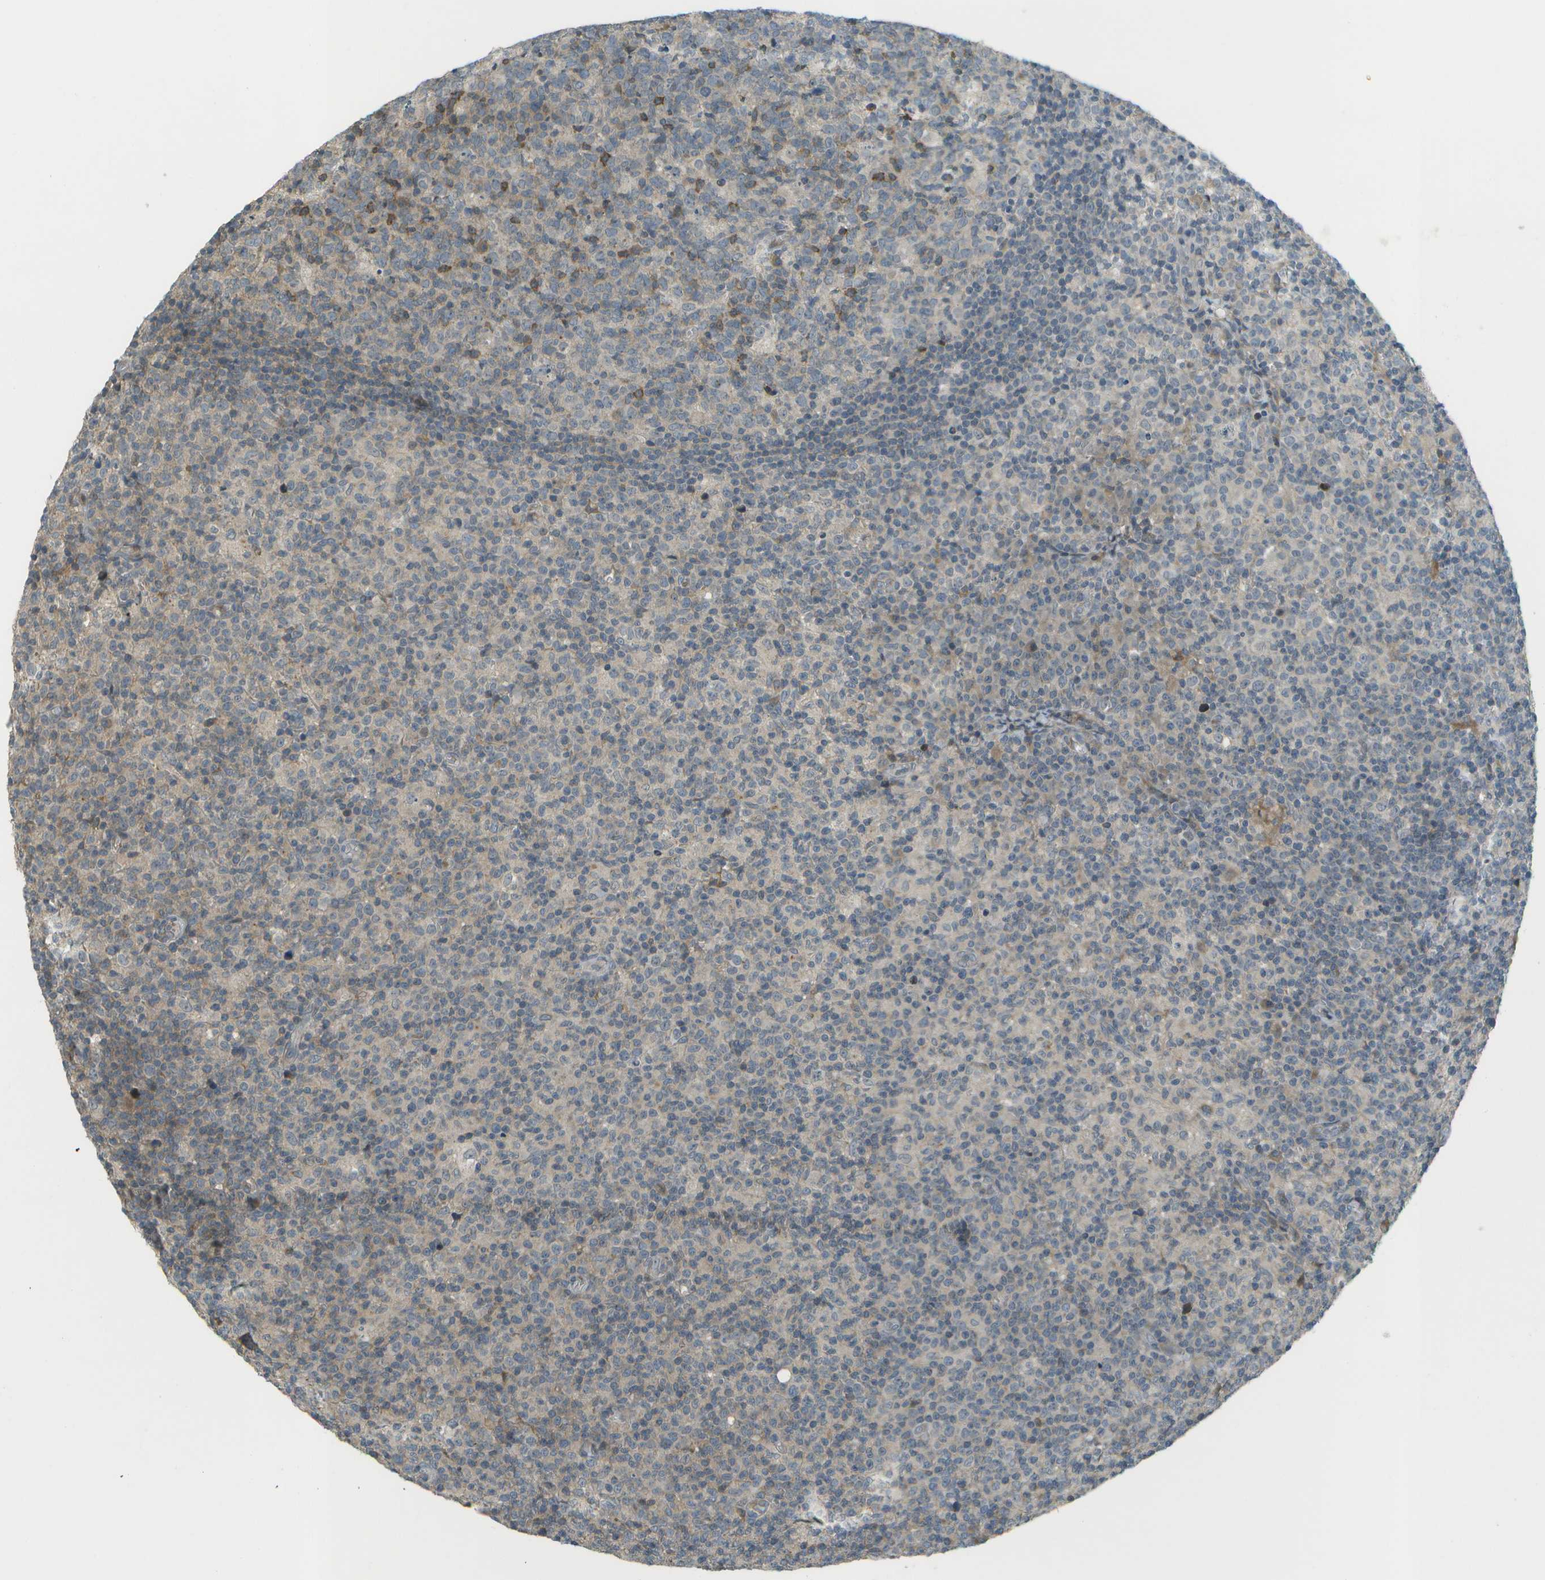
{"staining": {"intensity": "moderate", "quantity": "<25%", "location": "cytoplasmic/membranous"}, "tissue": "lymph node", "cell_type": "Germinal center cells", "image_type": "normal", "snomed": [{"axis": "morphology", "description": "Normal tissue, NOS"}, {"axis": "morphology", "description": "Inflammation, NOS"}, {"axis": "topography", "description": "Lymph node"}], "caption": "An immunohistochemistry histopathology image of unremarkable tissue is shown. Protein staining in brown highlights moderate cytoplasmic/membranous positivity in lymph node within germinal center cells.", "gene": "WNK2", "patient": {"sex": "male", "age": 55}}